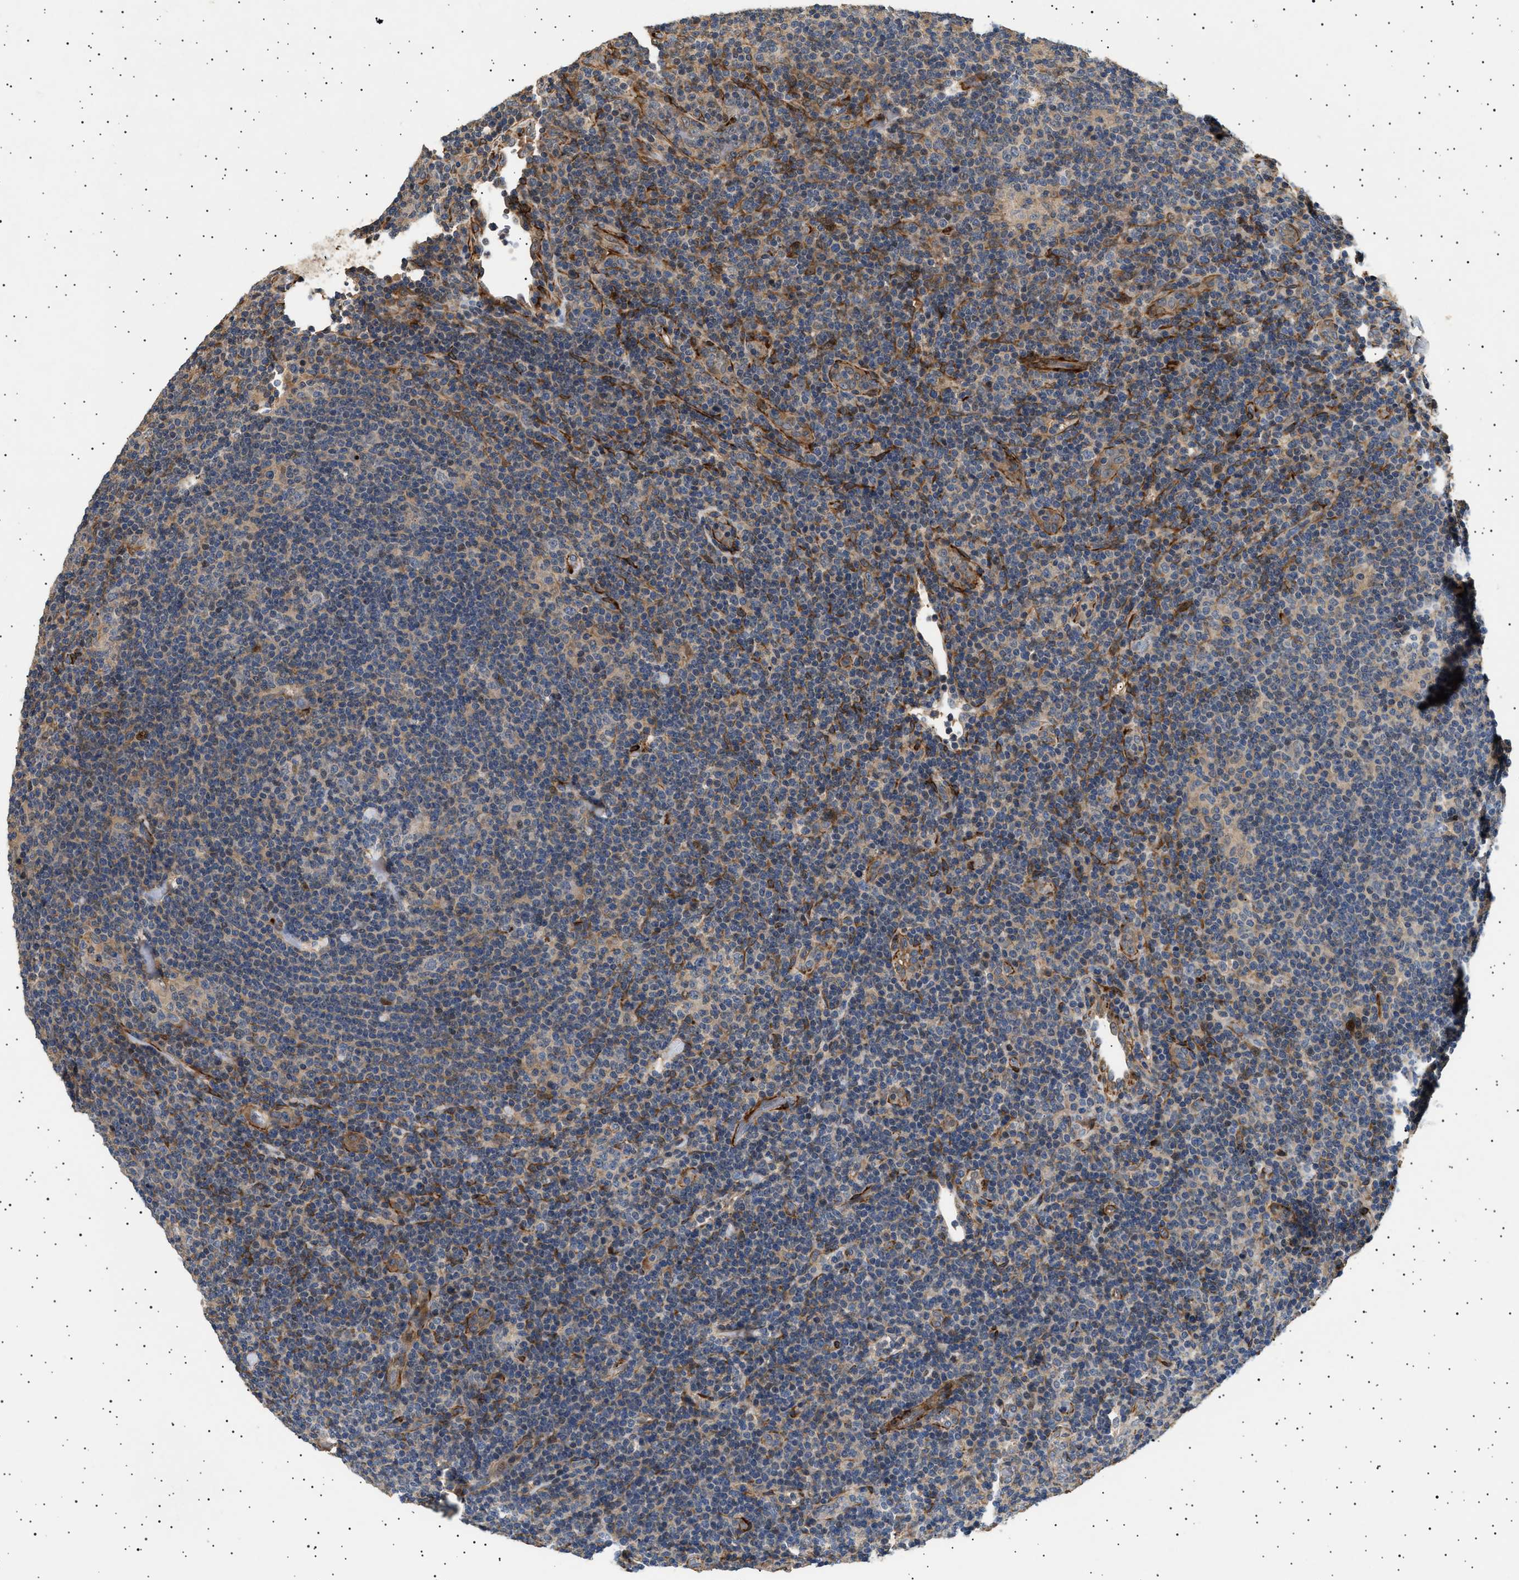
{"staining": {"intensity": "negative", "quantity": "none", "location": "none"}, "tissue": "lymphoma", "cell_type": "Tumor cells", "image_type": "cancer", "snomed": [{"axis": "morphology", "description": "Hodgkin's disease, NOS"}, {"axis": "topography", "description": "Lymph node"}], "caption": "This micrograph is of lymphoma stained with IHC to label a protein in brown with the nuclei are counter-stained blue. There is no positivity in tumor cells. Brightfield microscopy of immunohistochemistry stained with DAB (brown) and hematoxylin (blue), captured at high magnification.", "gene": "GUCY1B1", "patient": {"sex": "female", "age": 57}}